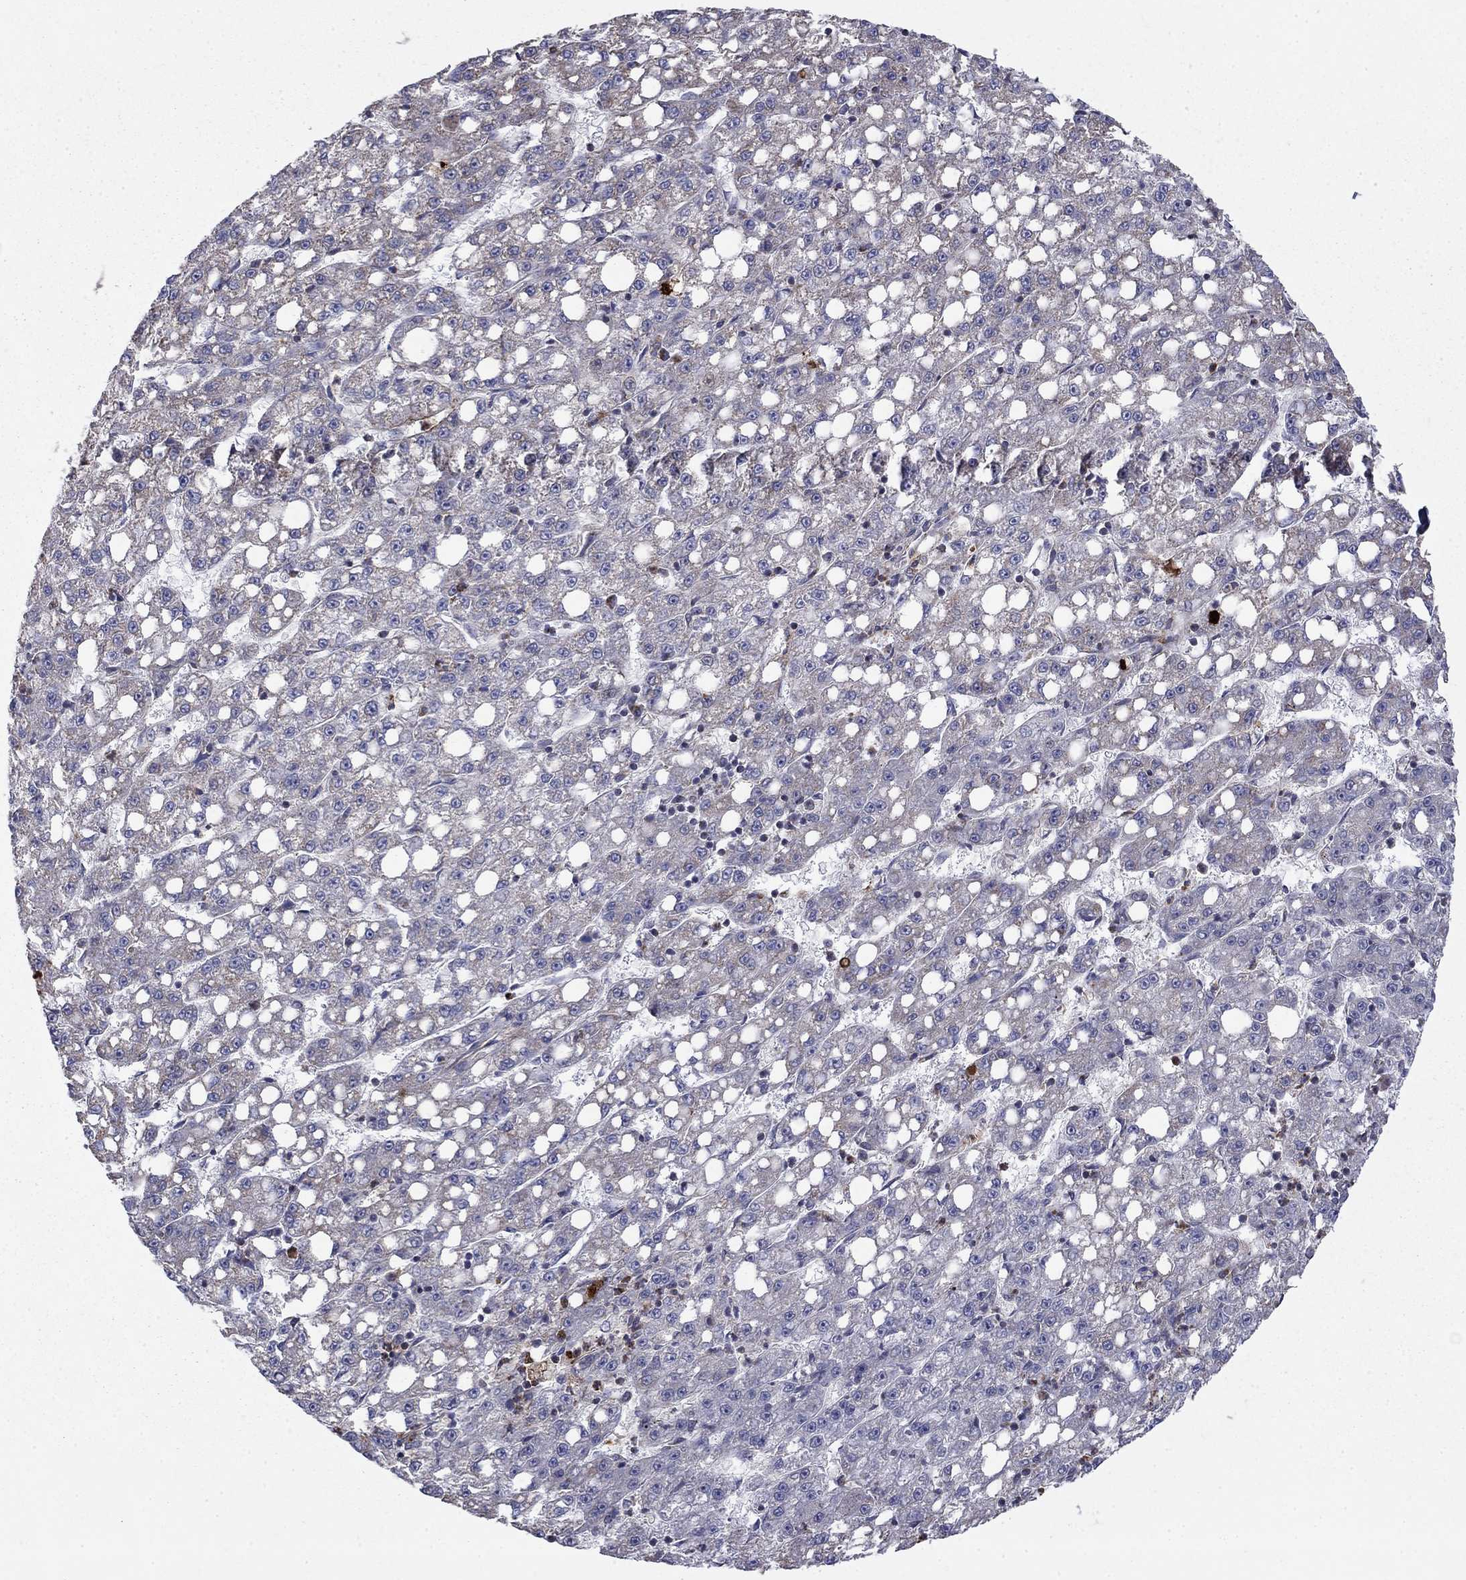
{"staining": {"intensity": "negative", "quantity": "none", "location": "none"}, "tissue": "liver cancer", "cell_type": "Tumor cells", "image_type": "cancer", "snomed": [{"axis": "morphology", "description": "Carcinoma, Hepatocellular, NOS"}, {"axis": "topography", "description": "Liver"}], "caption": "The IHC photomicrograph has no significant staining in tumor cells of liver hepatocellular carcinoma tissue.", "gene": "DOP1B", "patient": {"sex": "female", "age": 65}}